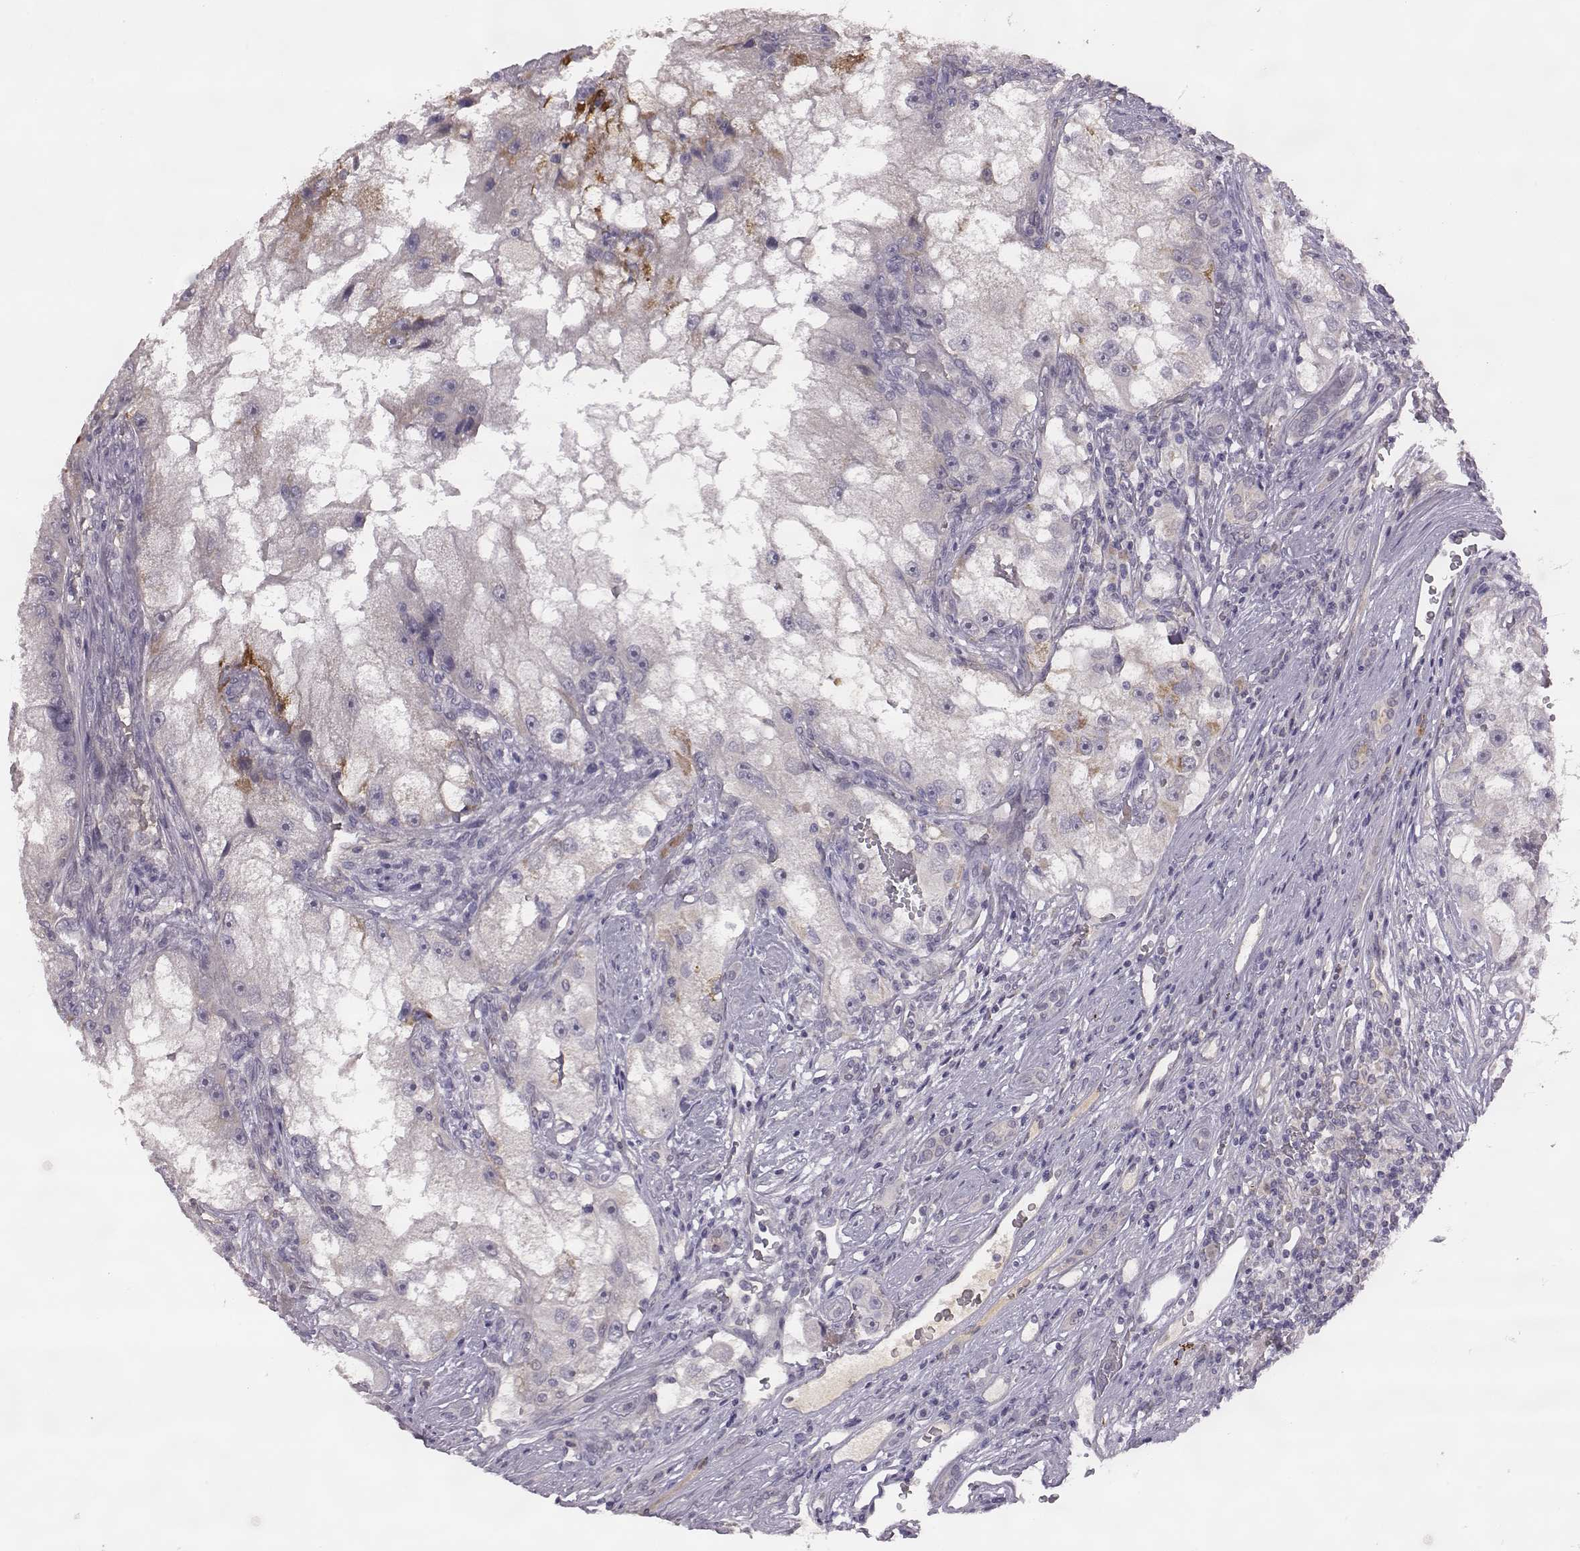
{"staining": {"intensity": "negative", "quantity": "none", "location": "none"}, "tissue": "renal cancer", "cell_type": "Tumor cells", "image_type": "cancer", "snomed": [{"axis": "morphology", "description": "Adenocarcinoma, NOS"}, {"axis": "topography", "description": "Kidney"}], "caption": "An image of renal cancer (adenocarcinoma) stained for a protein exhibits no brown staining in tumor cells.", "gene": "KMO", "patient": {"sex": "male", "age": 63}}